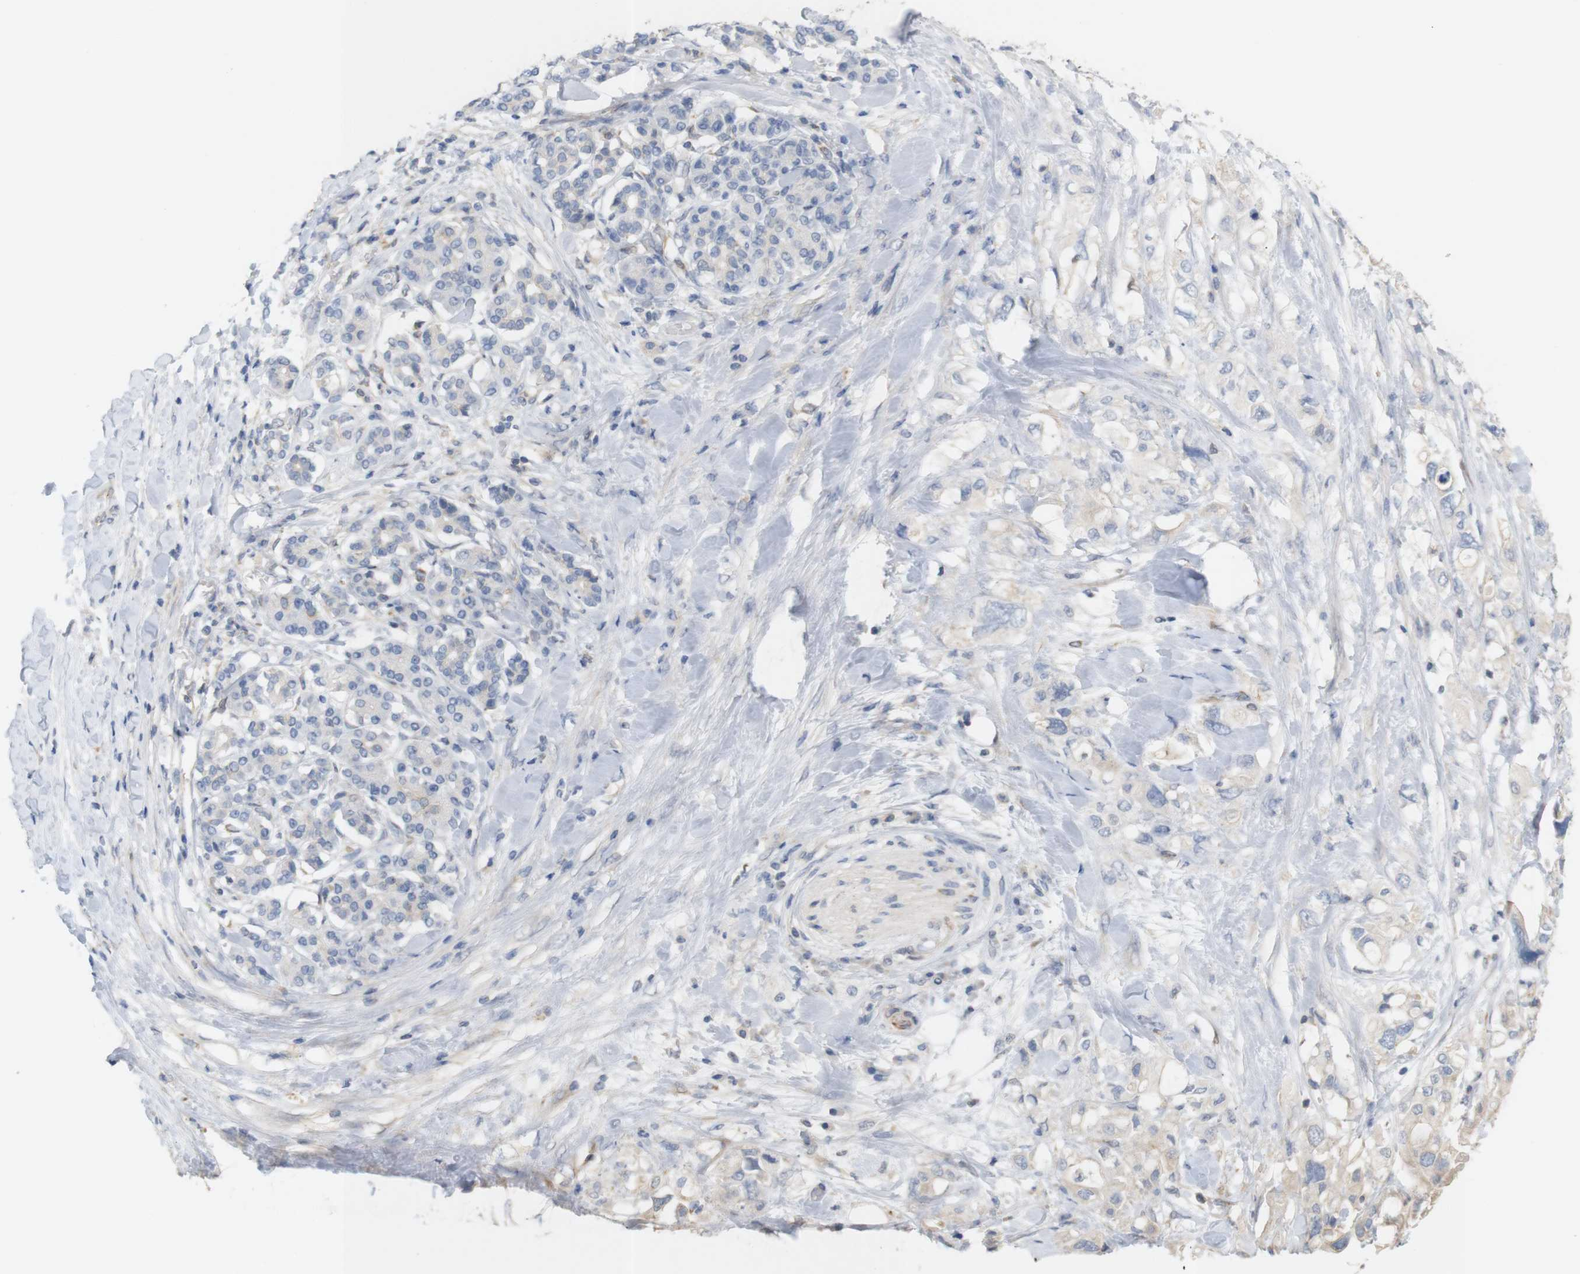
{"staining": {"intensity": "negative", "quantity": "none", "location": "none"}, "tissue": "pancreatic cancer", "cell_type": "Tumor cells", "image_type": "cancer", "snomed": [{"axis": "morphology", "description": "Adenocarcinoma, NOS"}, {"axis": "topography", "description": "Pancreas"}], "caption": "An immunohistochemistry (IHC) image of pancreatic adenocarcinoma is shown. There is no staining in tumor cells of pancreatic adenocarcinoma.", "gene": "ITPR1", "patient": {"sex": "female", "age": 56}}